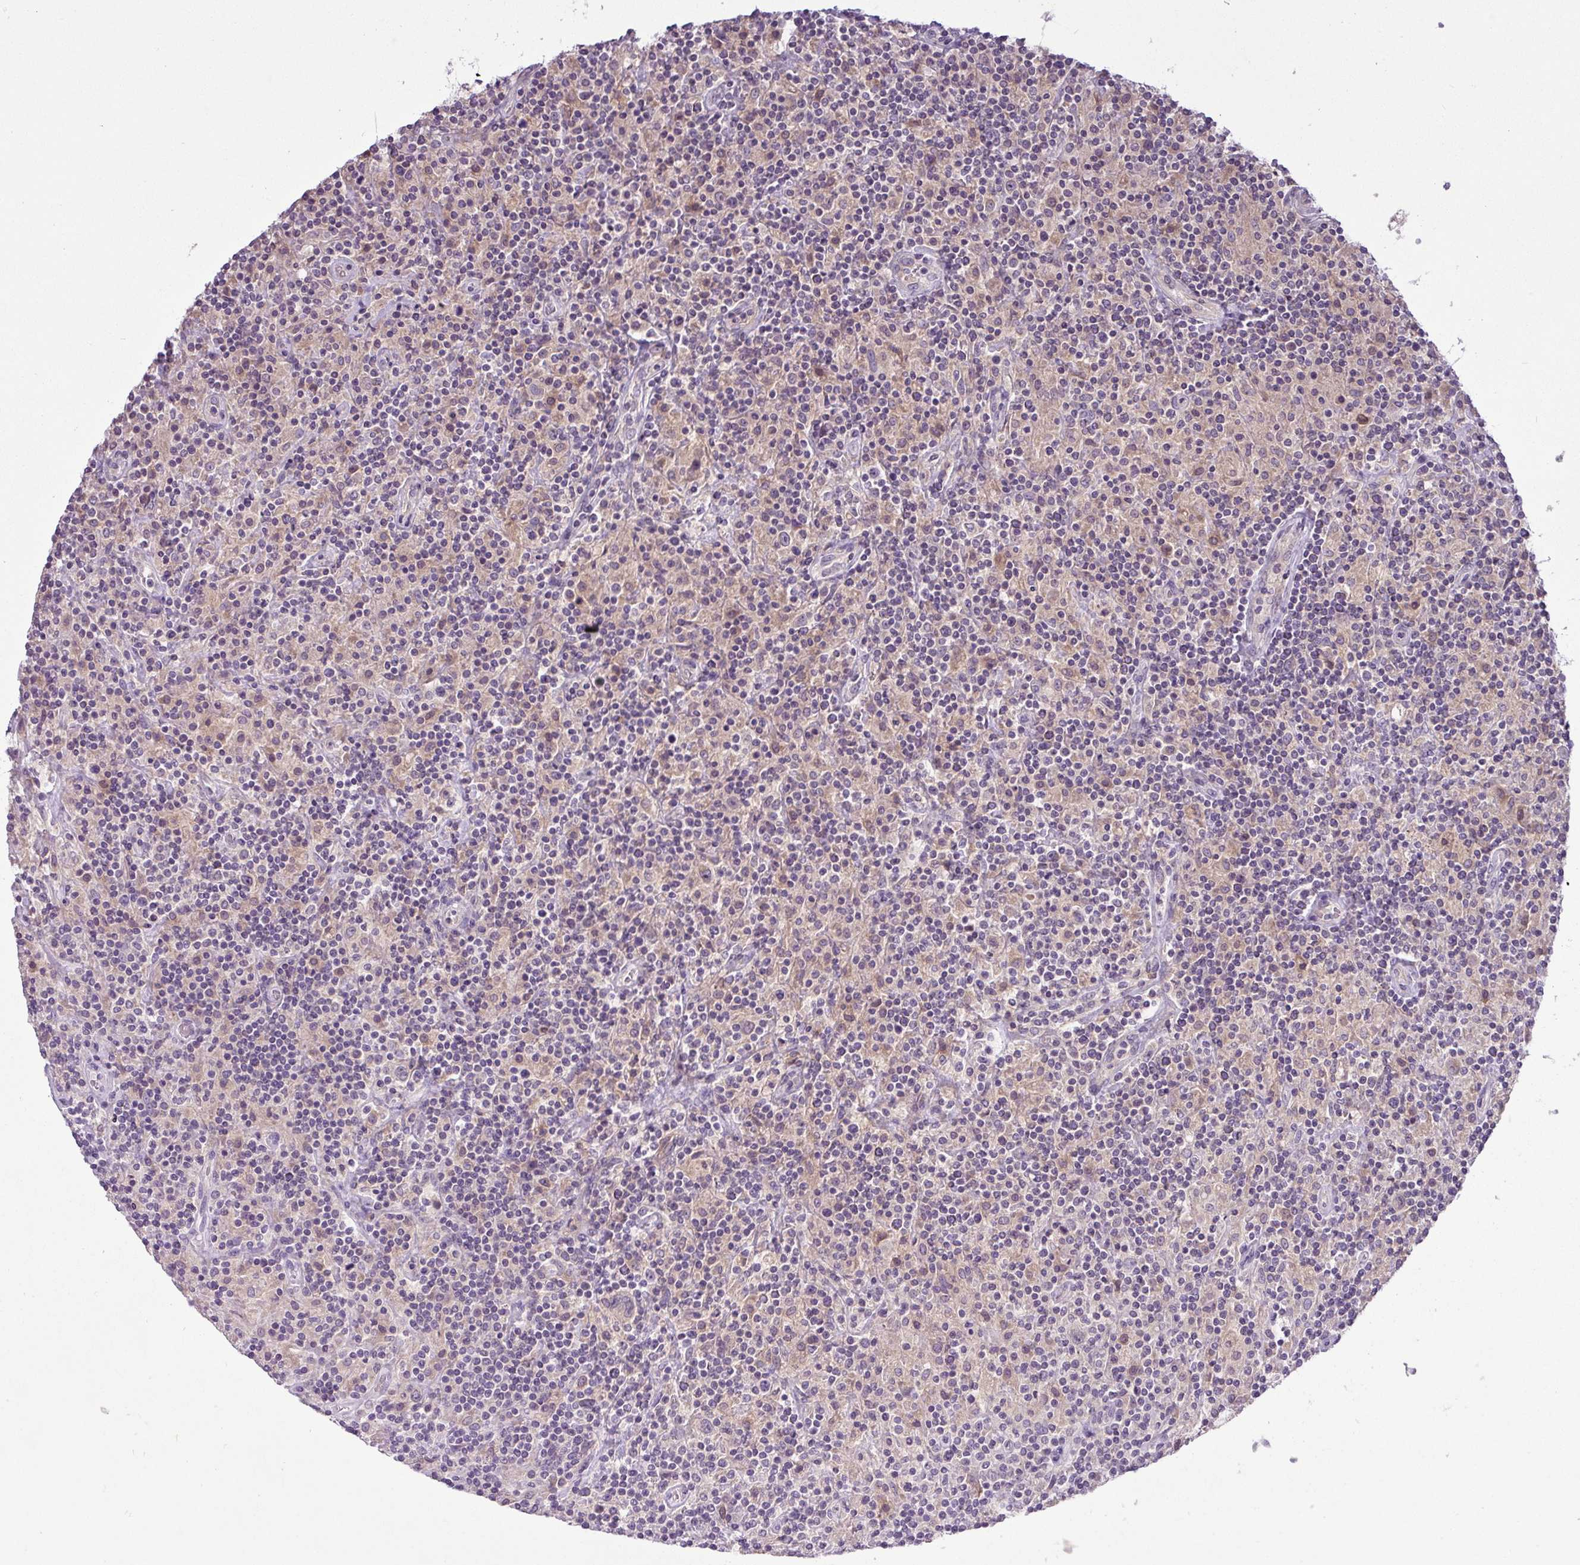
{"staining": {"intensity": "negative", "quantity": "none", "location": "none"}, "tissue": "lymphoma", "cell_type": "Tumor cells", "image_type": "cancer", "snomed": [{"axis": "morphology", "description": "Hodgkin's disease, NOS"}, {"axis": "topography", "description": "Lymph node"}], "caption": "Histopathology image shows no protein positivity in tumor cells of lymphoma tissue.", "gene": "TMEM62", "patient": {"sex": "male", "age": 70}}